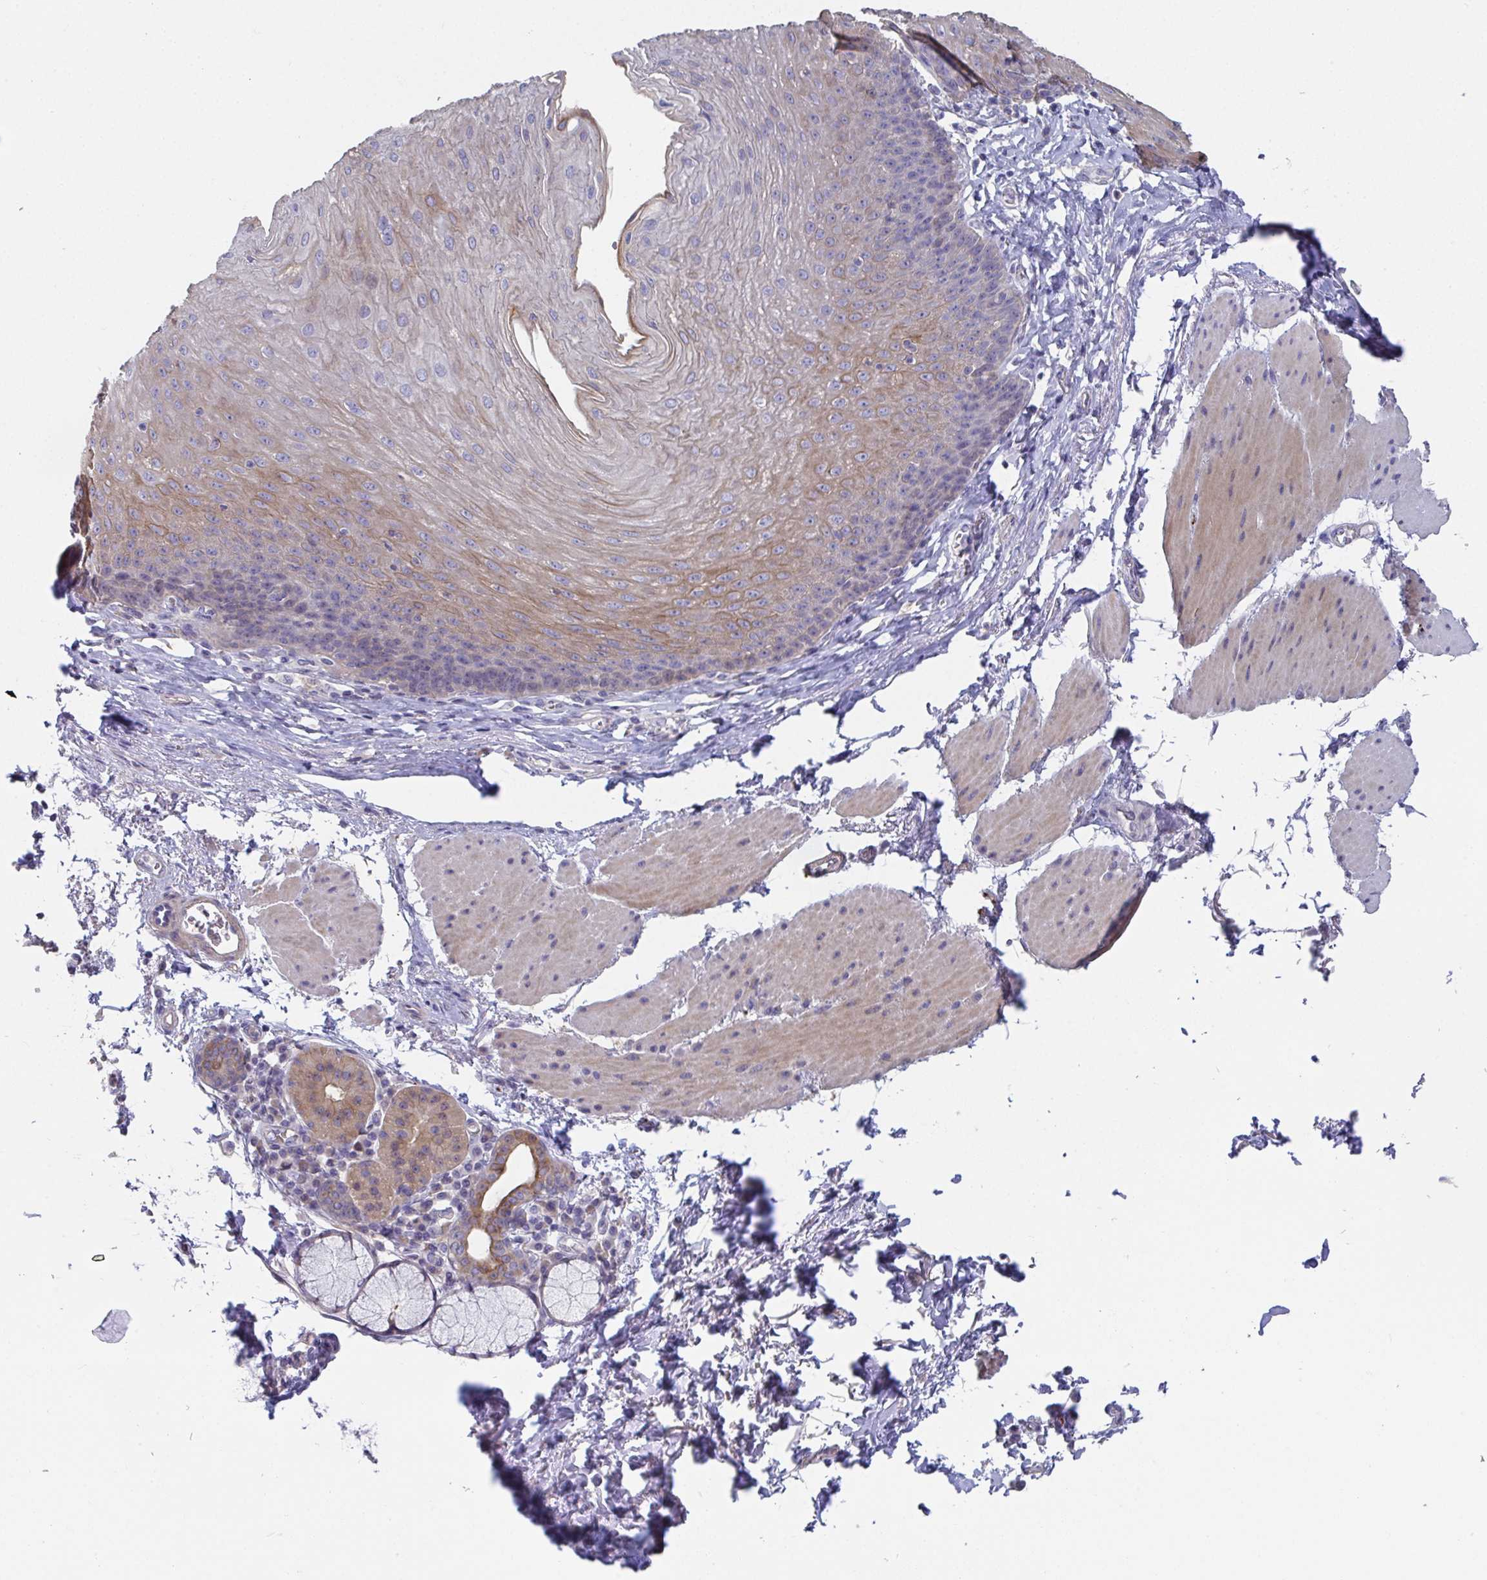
{"staining": {"intensity": "weak", "quantity": "<25%", "location": "cytoplasmic/membranous"}, "tissue": "esophagus", "cell_type": "Squamous epithelial cells", "image_type": "normal", "snomed": [{"axis": "morphology", "description": "Normal tissue, NOS"}, {"axis": "topography", "description": "Esophagus"}], "caption": "Immunohistochemistry (IHC) micrograph of benign human esophagus stained for a protein (brown), which demonstrates no positivity in squamous epithelial cells. (Brightfield microscopy of DAB (3,3'-diaminobenzidine) IHC at high magnification).", "gene": "ANO5", "patient": {"sex": "female", "age": 81}}